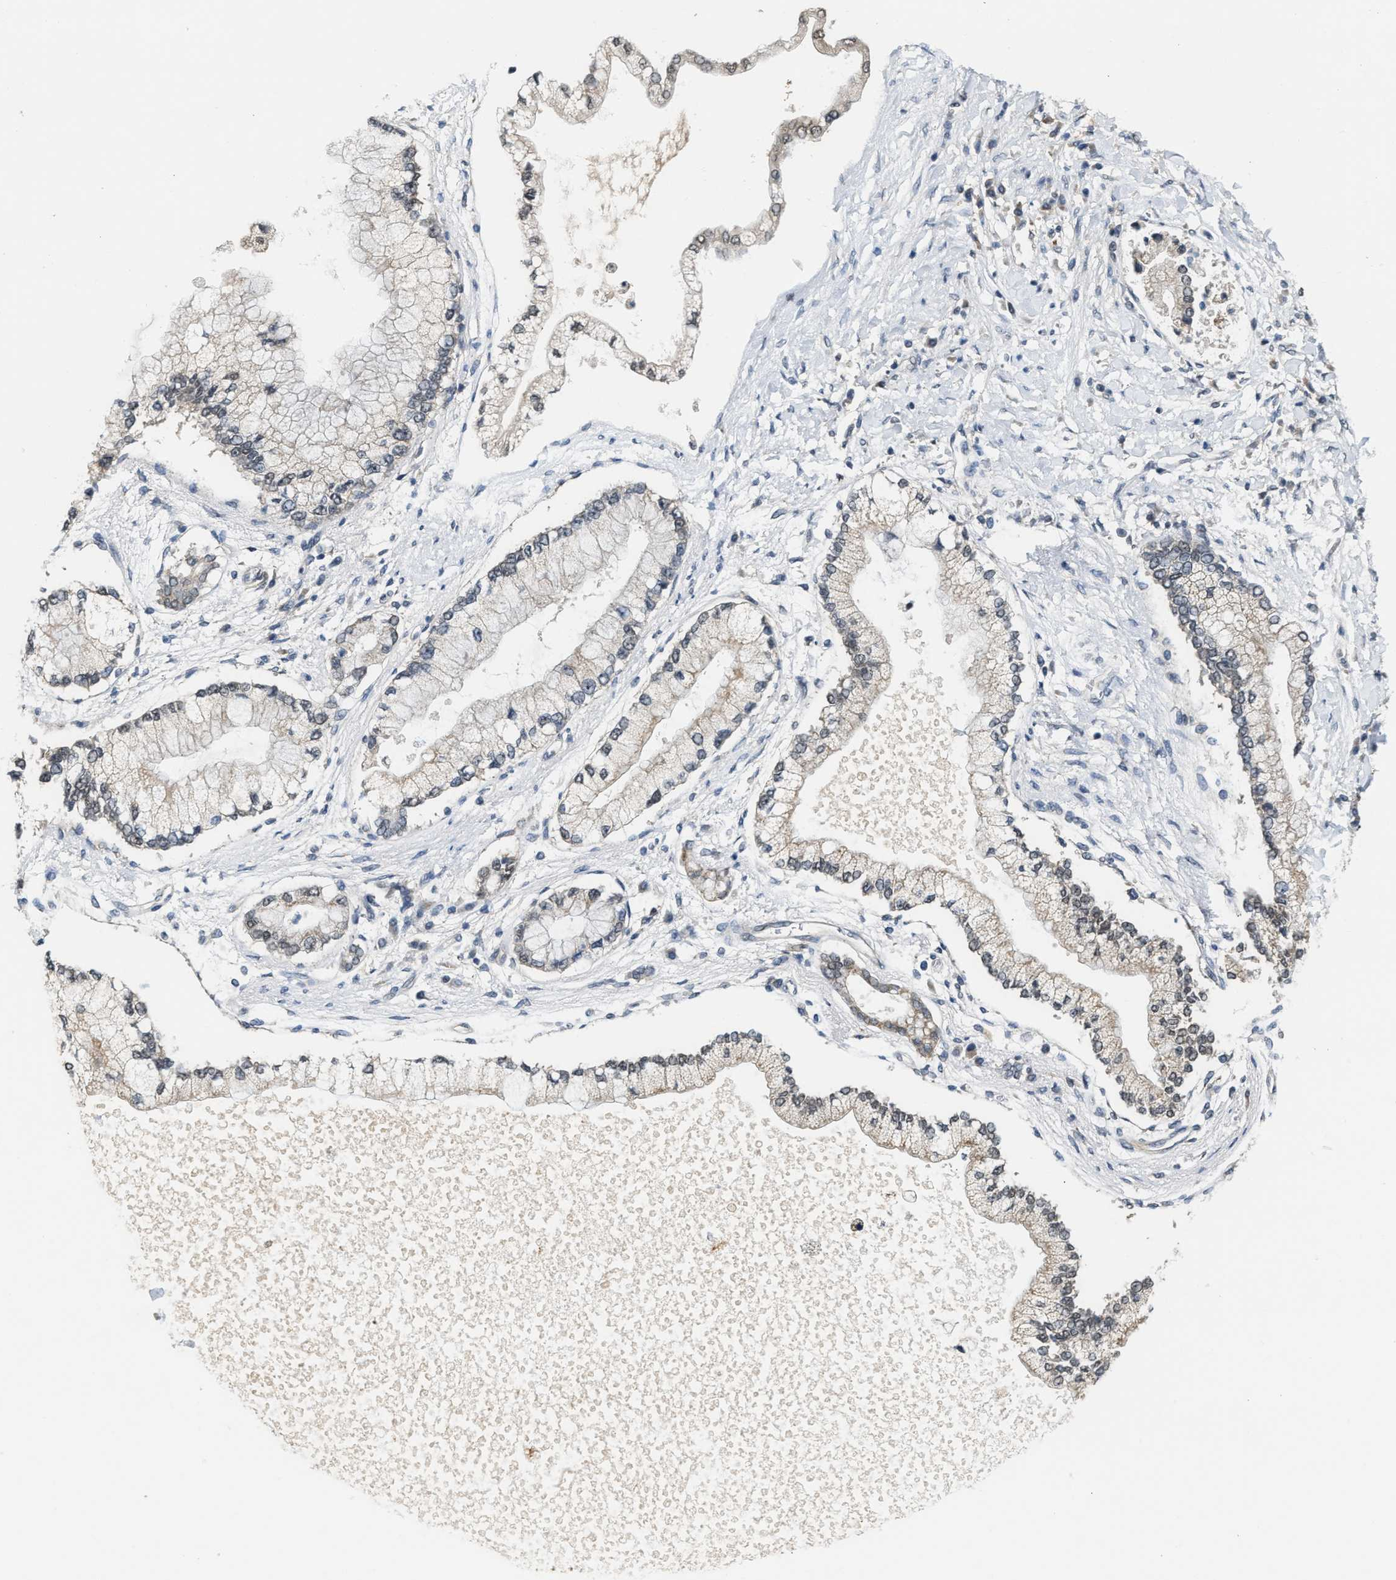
{"staining": {"intensity": "weak", "quantity": "<25%", "location": "cytoplasmic/membranous"}, "tissue": "liver cancer", "cell_type": "Tumor cells", "image_type": "cancer", "snomed": [{"axis": "morphology", "description": "Cholangiocarcinoma"}, {"axis": "topography", "description": "Liver"}], "caption": "Tumor cells are negative for brown protein staining in liver cholangiocarcinoma.", "gene": "KIF24", "patient": {"sex": "male", "age": 50}}